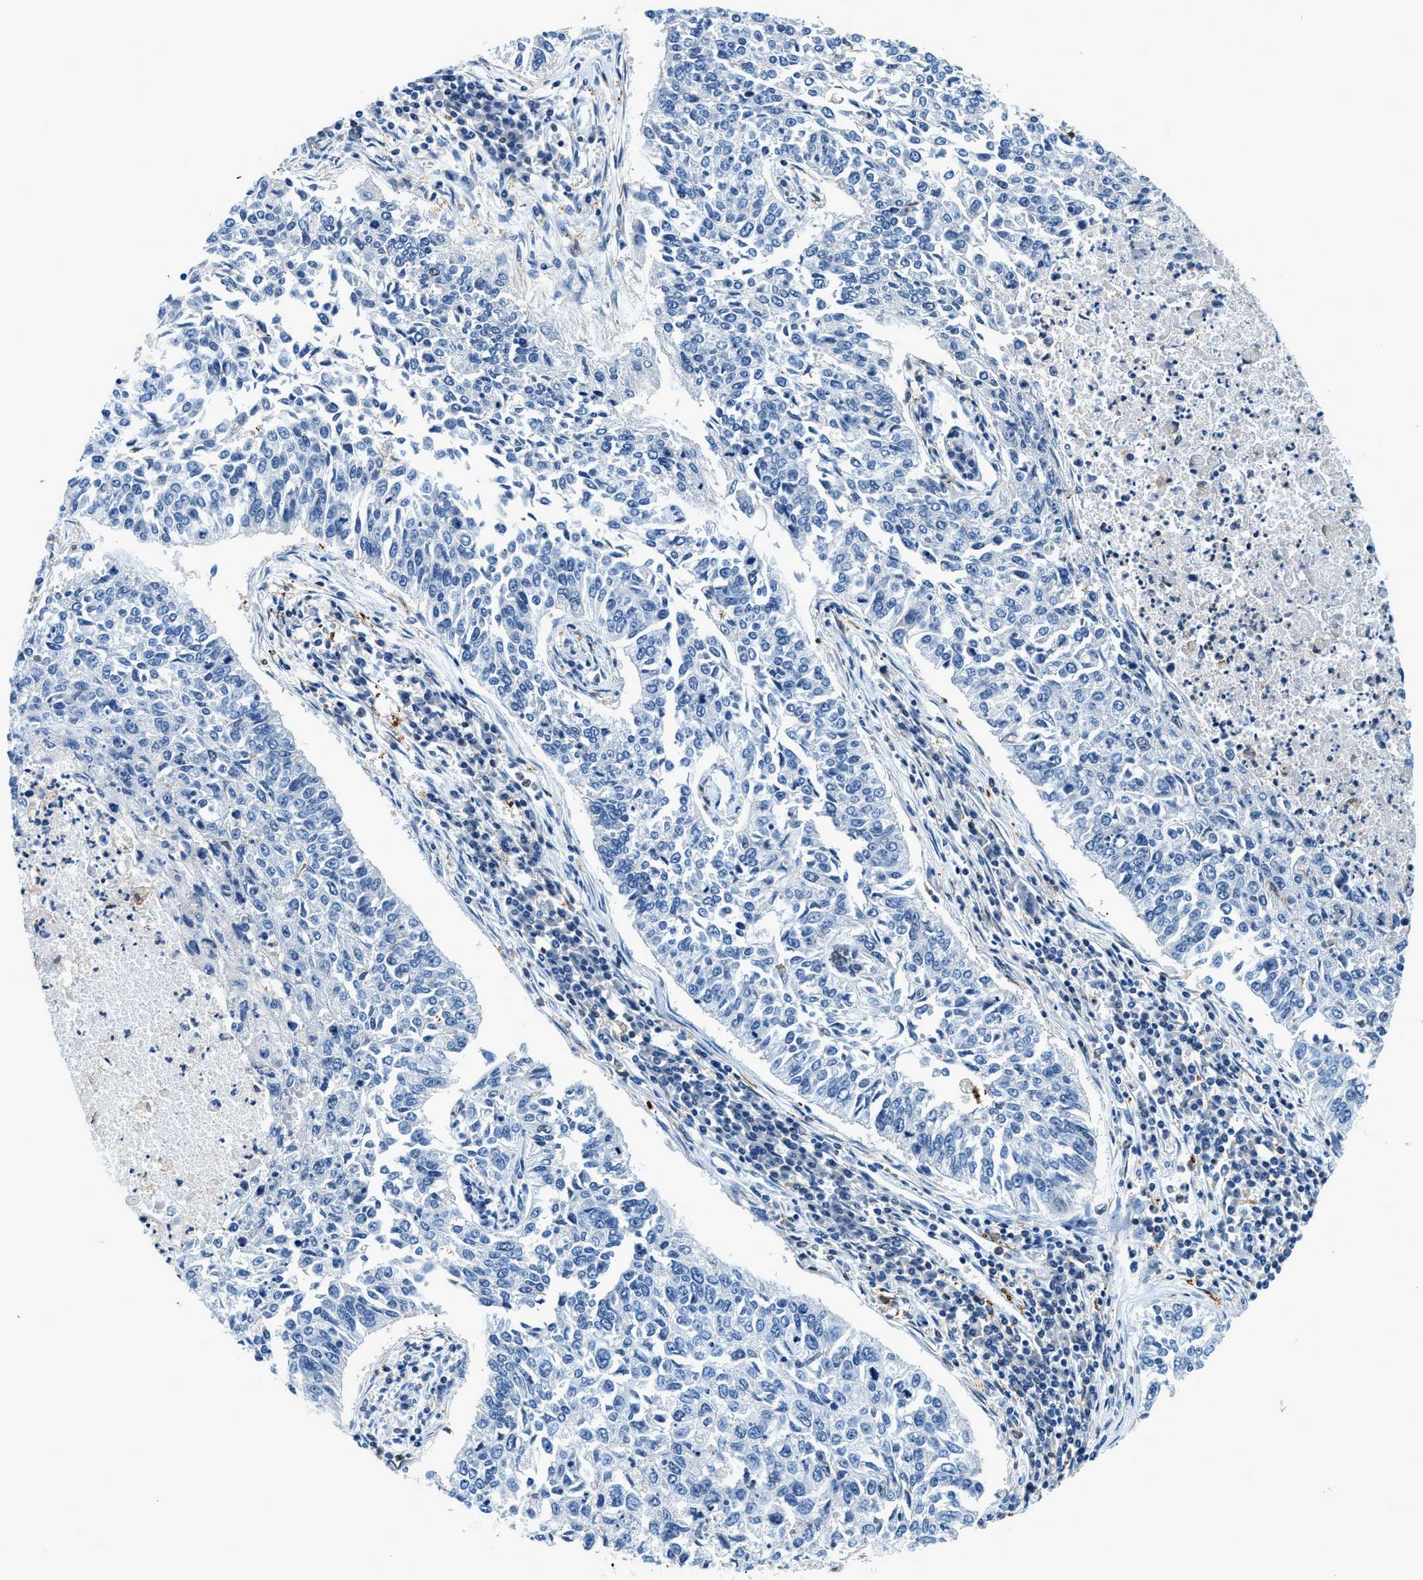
{"staining": {"intensity": "negative", "quantity": "none", "location": "none"}, "tissue": "lung cancer", "cell_type": "Tumor cells", "image_type": "cancer", "snomed": [{"axis": "morphology", "description": "Normal tissue, NOS"}, {"axis": "morphology", "description": "Squamous cell carcinoma, NOS"}, {"axis": "topography", "description": "Cartilage tissue"}, {"axis": "topography", "description": "Bronchus"}, {"axis": "topography", "description": "Lung"}], "caption": "The photomicrograph displays no staining of tumor cells in lung cancer.", "gene": "CAPG", "patient": {"sex": "female", "age": 49}}